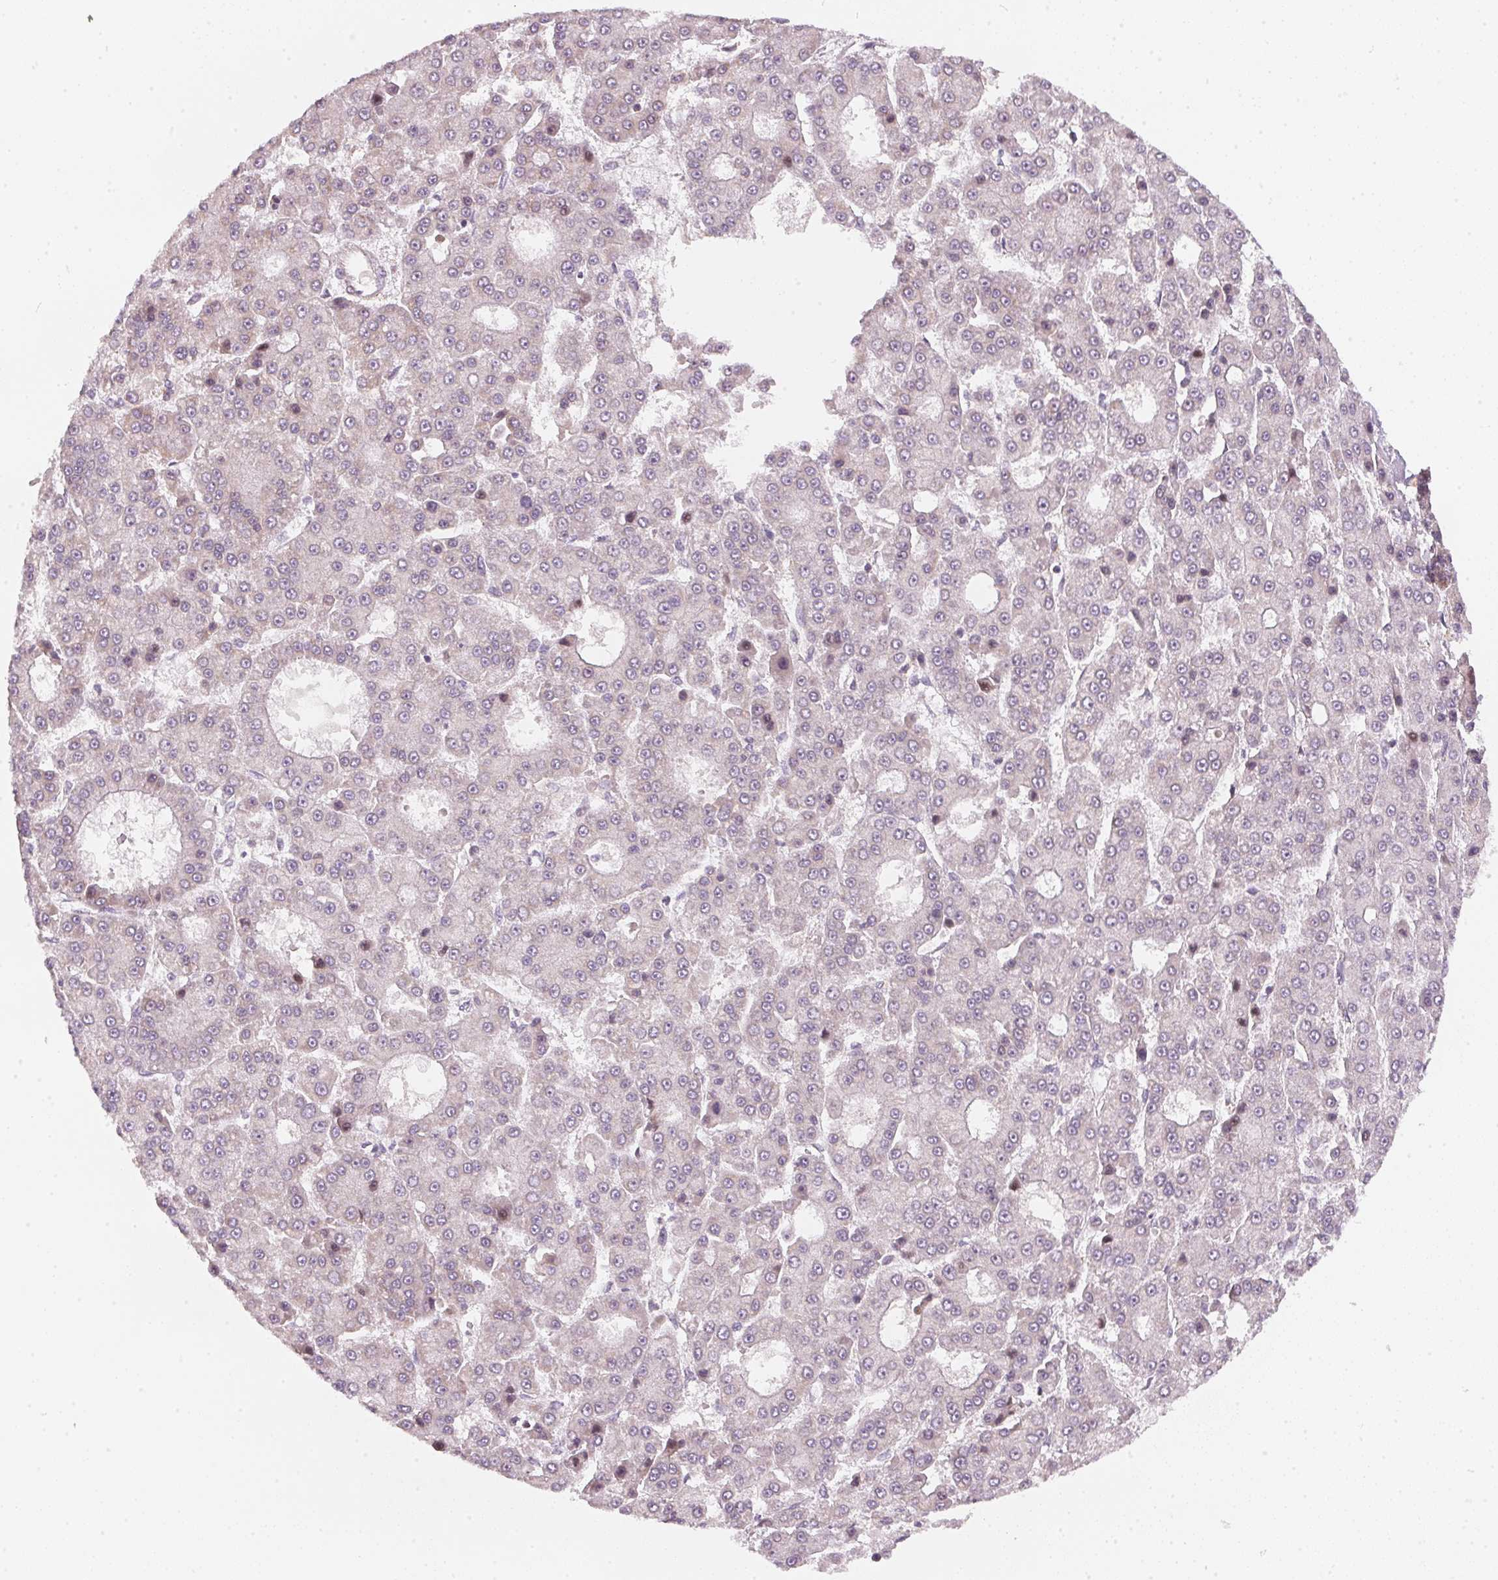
{"staining": {"intensity": "negative", "quantity": "none", "location": "none"}, "tissue": "liver cancer", "cell_type": "Tumor cells", "image_type": "cancer", "snomed": [{"axis": "morphology", "description": "Carcinoma, Hepatocellular, NOS"}, {"axis": "topography", "description": "Liver"}], "caption": "Immunohistochemistry (IHC) image of neoplastic tissue: human liver hepatocellular carcinoma stained with DAB (3,3'-diaminobenzidine) reveals no significant protein positivity in tumor cells.", "gene": "COQ7", "patient": {"sex": "male", "age": 70}}